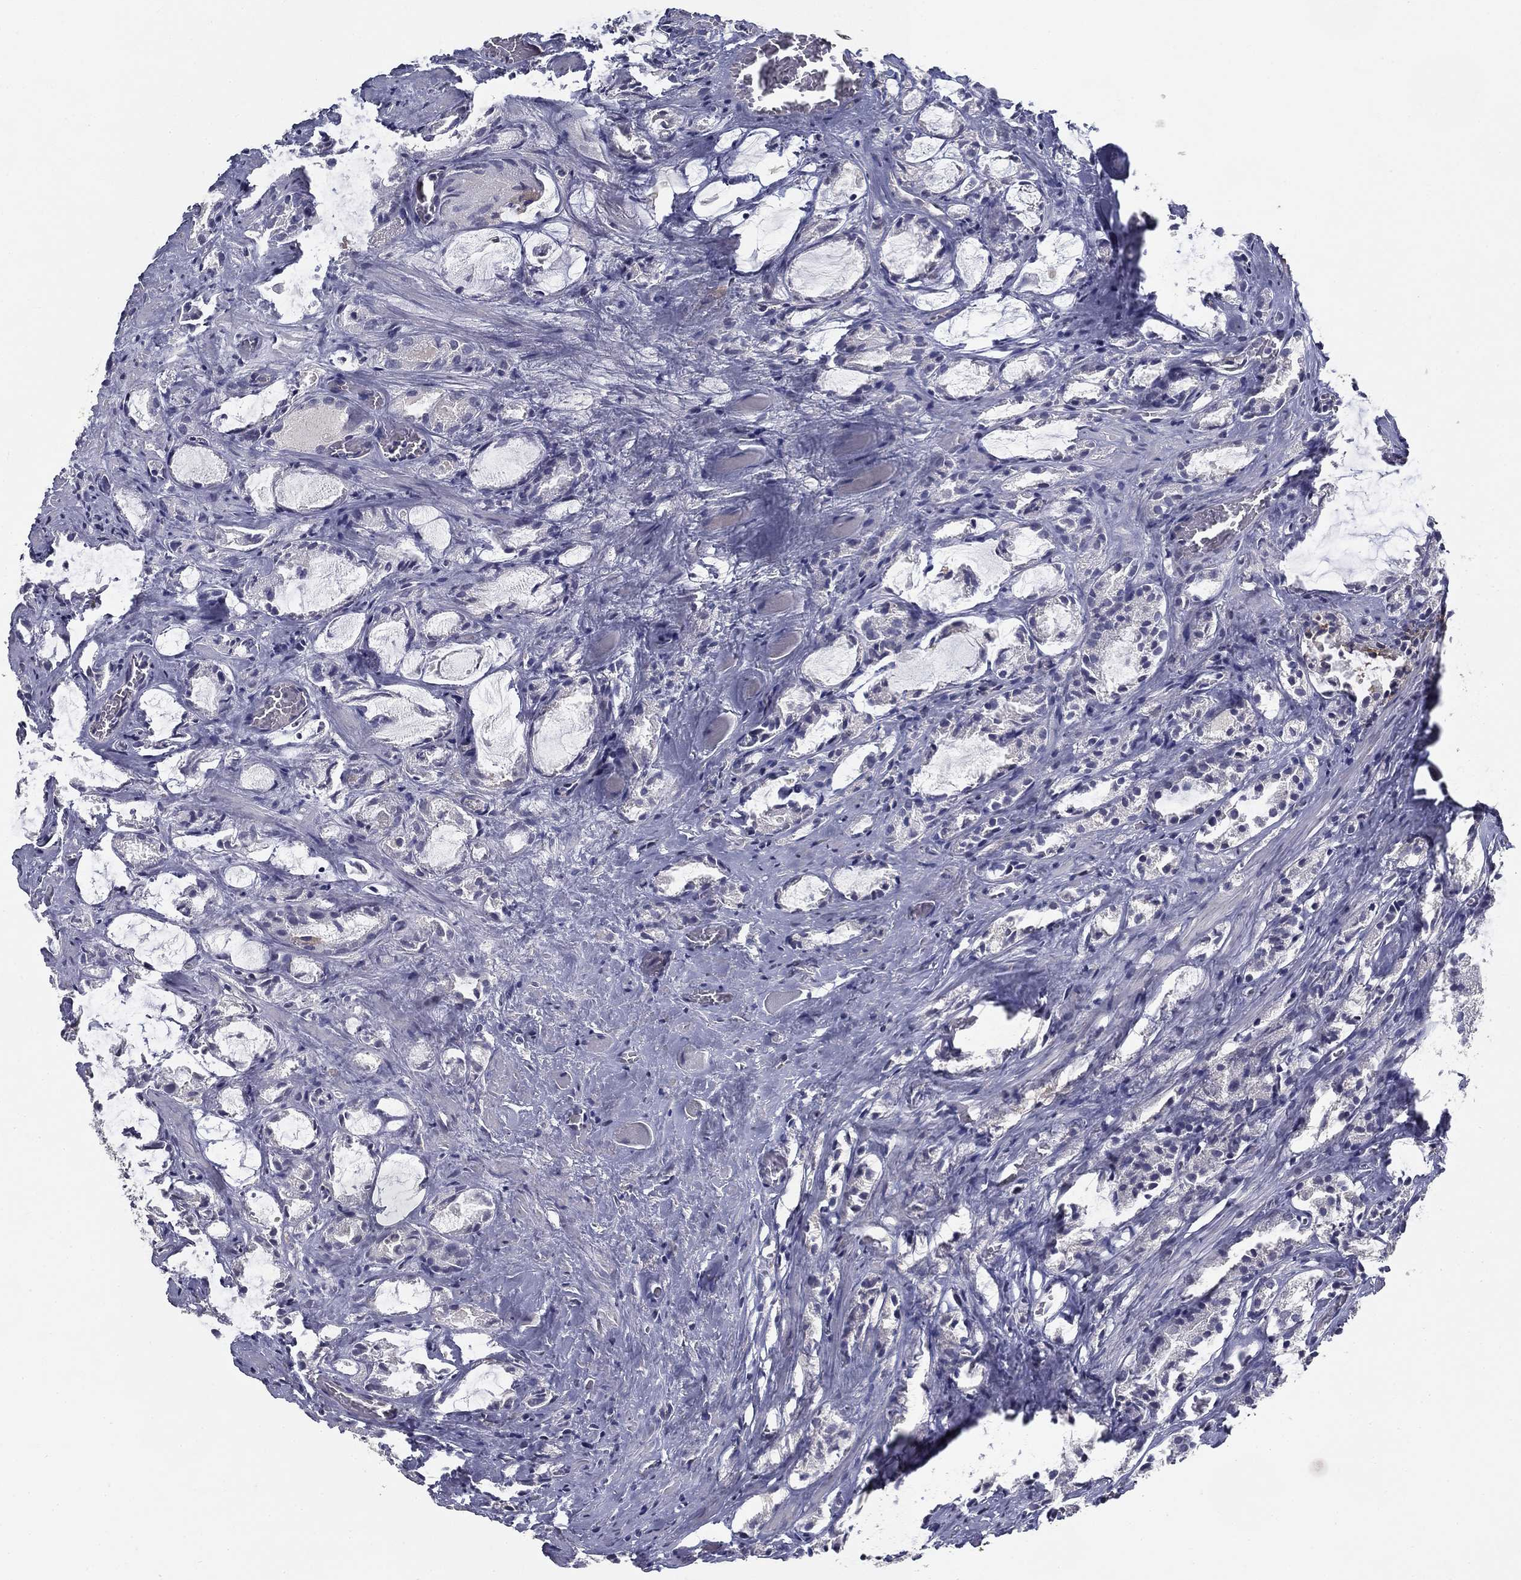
{"staining": {"intensity": "negative", "quantity": "none", "location": "none"}, "tissue": "prostate cancer", "cell_type": "Tumor cells", "image_type": "cancer", "snomed": [{"axis": "morphology", "description": "Adenocarcinoma, NOS"}, {"axis": "topography", "description": "Prostate"}], "caption": "Tumor cells show no significant staining in adenocarcinoma (prostate). (IHC, brightfield microscopy, high magnification).", "gene": "CD274", "patient": {"sex": "male", "age": 66}}